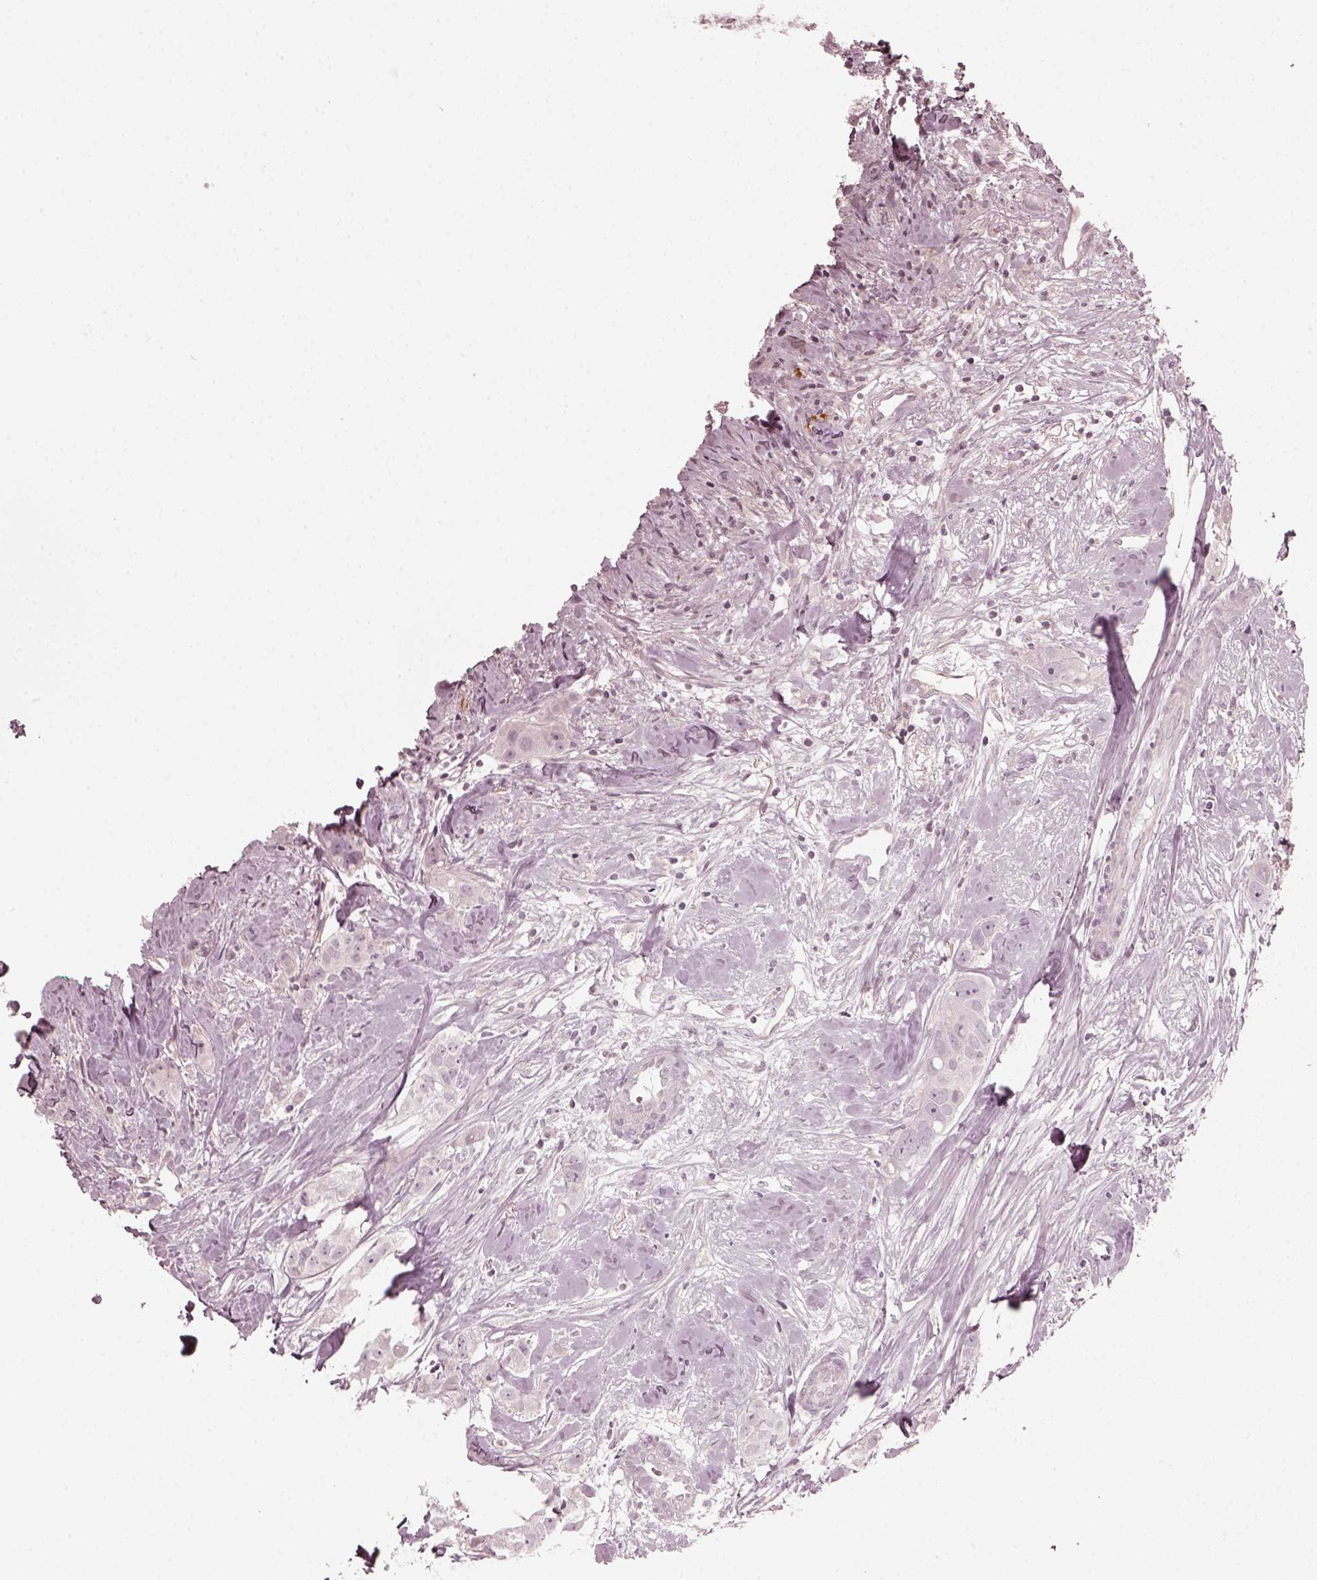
{"staining": {"intensity": "negative", "quantity": "none", "location": "none"}, "tissue": "breast cancer", "cell_type": "Tumor cells", "image_type": "cancer", "snomed": [{"axis": "morphology", "description": "Duct carcinoma"}, {"axis": "topography", "description": "Breast"}], "caption": "DAB immunohistochemical staining of breast cancer displays no significant positivity in tumor cells.", "gene": "CHIT1", "patient": {"sex": "female", "age": 43}}